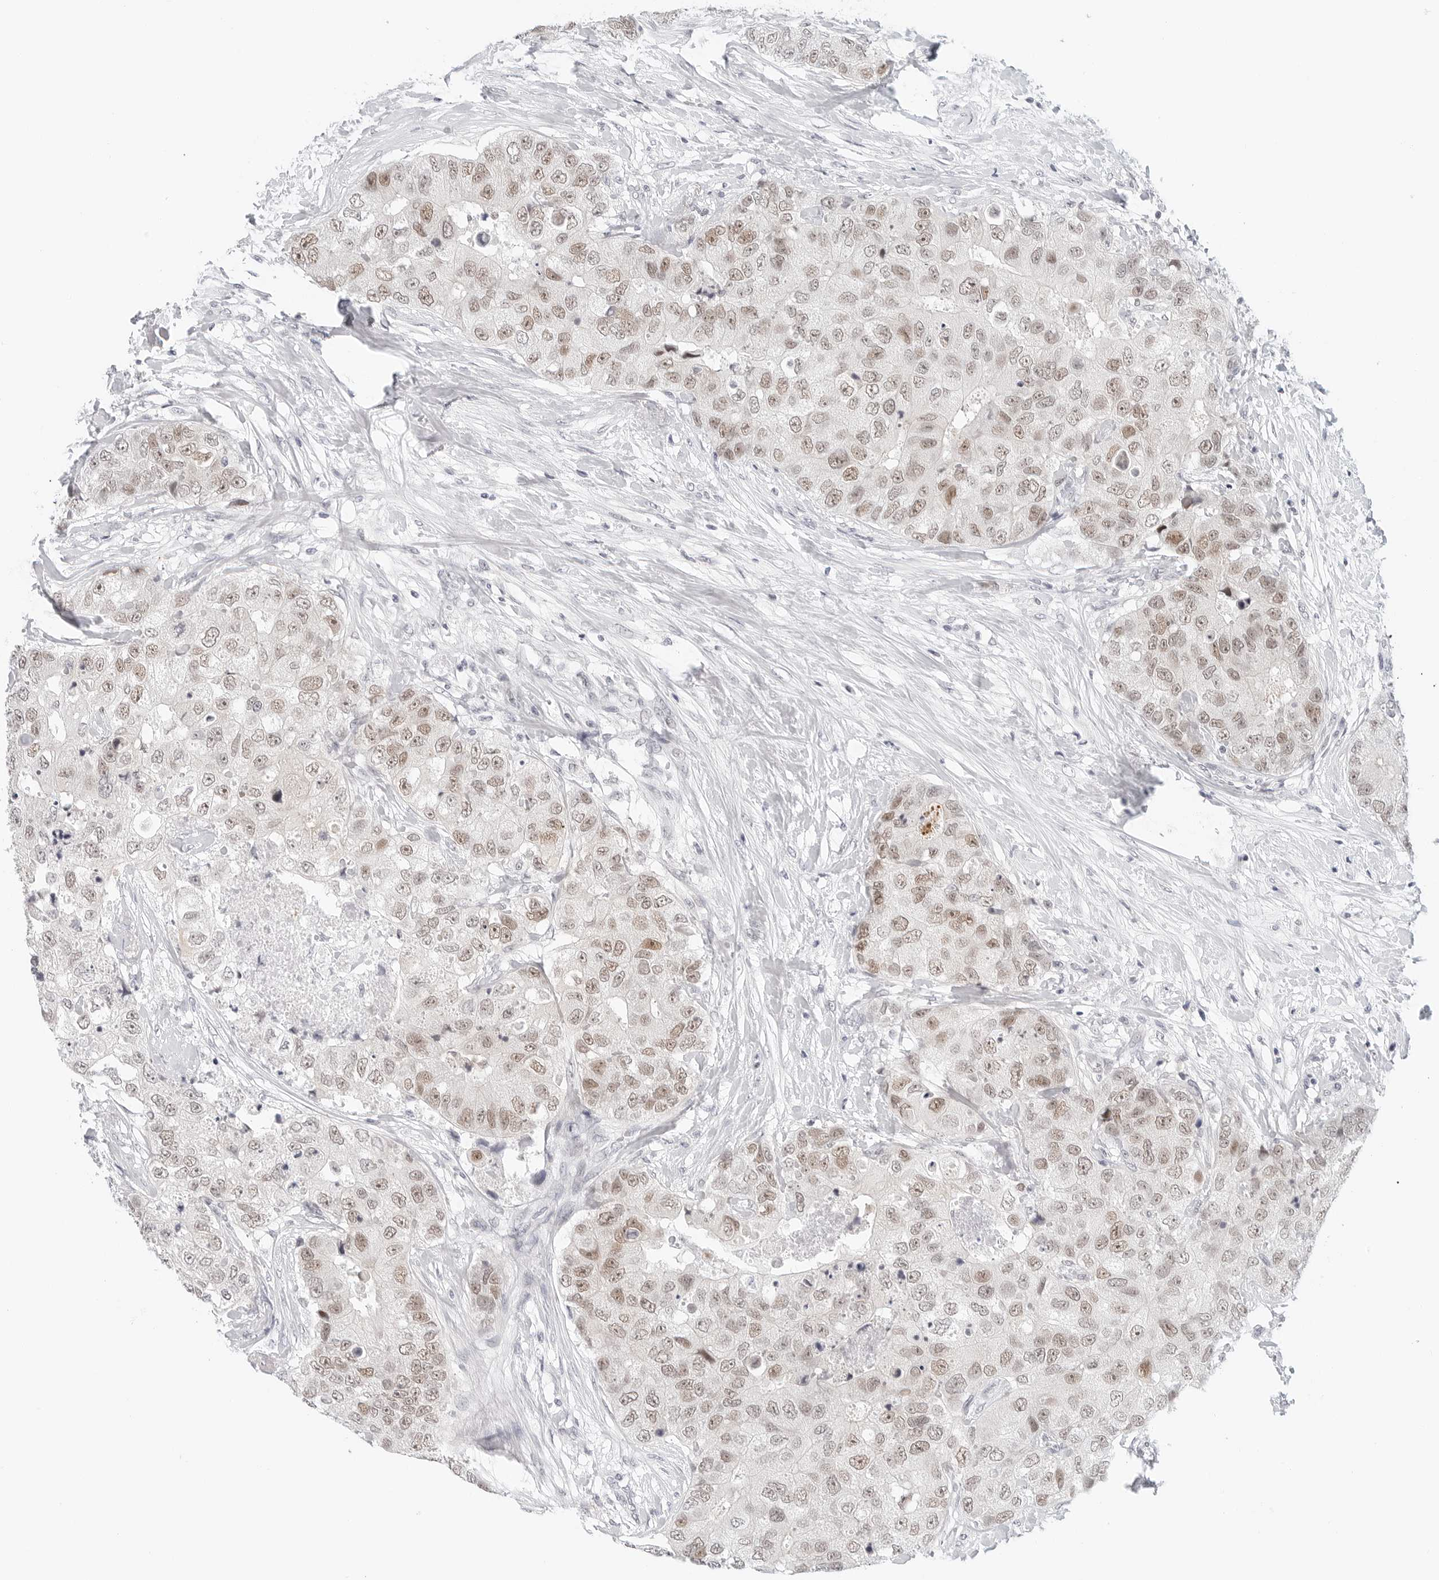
{"staining": {"intensity": "weak", "quantity": ">75%", "location": "nuclear"}, "tissue": "breast cancer", "cell_type": "Tumor cells", "image_type": "cancer", "snomed": [{"axis": "morphology", "description": "Duct carcinoma"}, {"axis": "topography", "description": "Breast"}], "caption": "The image shows staining of breast cancer (intraductal carcinoma), revealing weak nuclear protein expression (brown color) within tumor cells. (brown staining indicates protein expression, while blue staining denotes nuclei).", "gene": "TSEN2", "patient": {"sex": "female", "age": 62}}